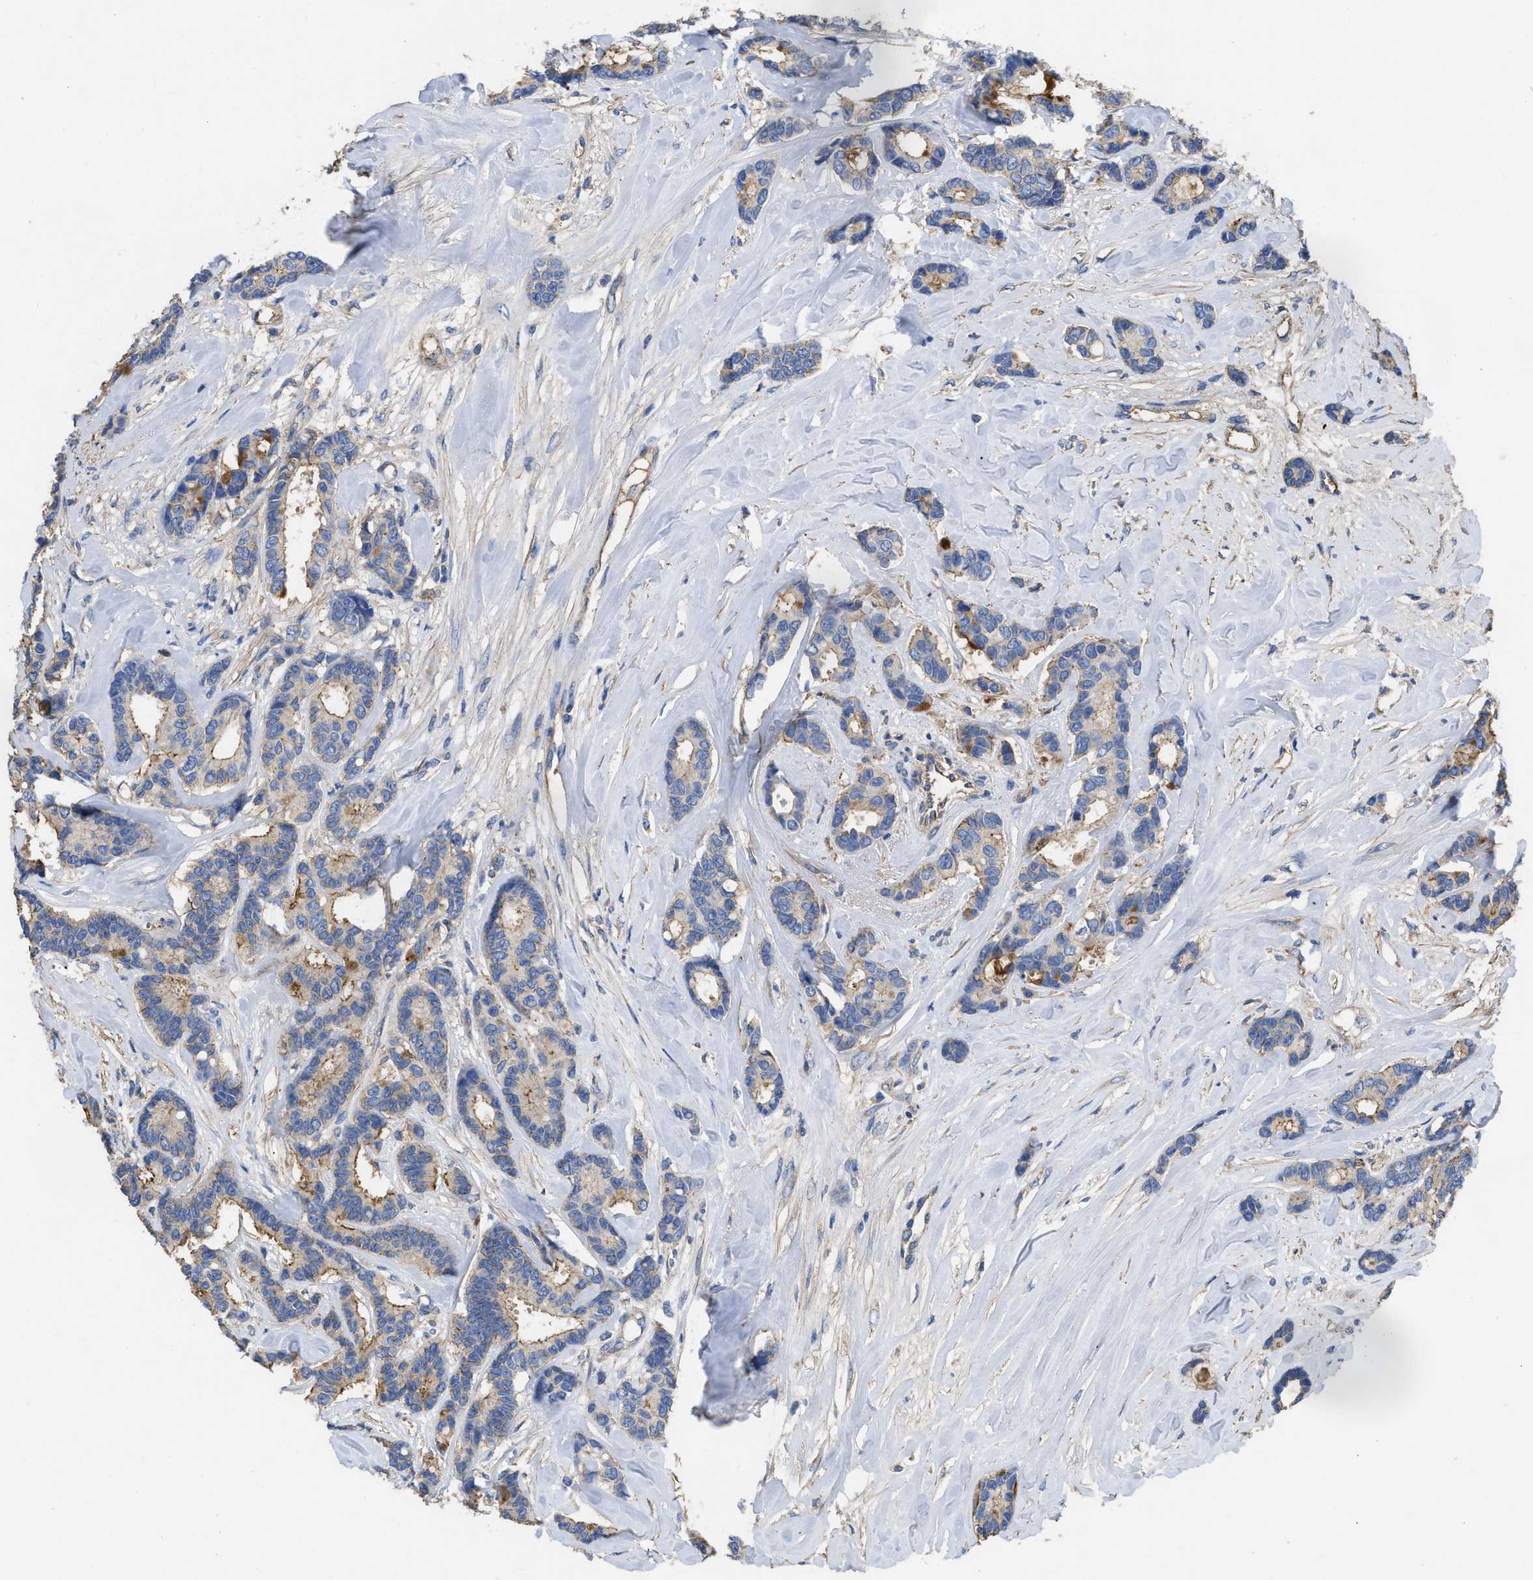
{"staining": {"intensity": "weak", "quantity": "25%-75%", "location": "cytoplasmic/membranous"}, "tissue": "breast cancer", "cell_type": "Tumor cells", "image_type": "cancer", "snomed": [{"axis": "morphology", "description": "Duct carcinoma"}, {"axis": "topography", "description": "Breast"}], "caption": "This photomicrograph exhibits intraductal carcinoma (breast) stained with immunohistochemistry to label a protein in brown. The cytoplasmic/membranous of tumor cells show weak positivity for the protein. Nuclei are counter-stained blue.", "gene": "USP4", "patient": {"sex": "female", "age": 87}}